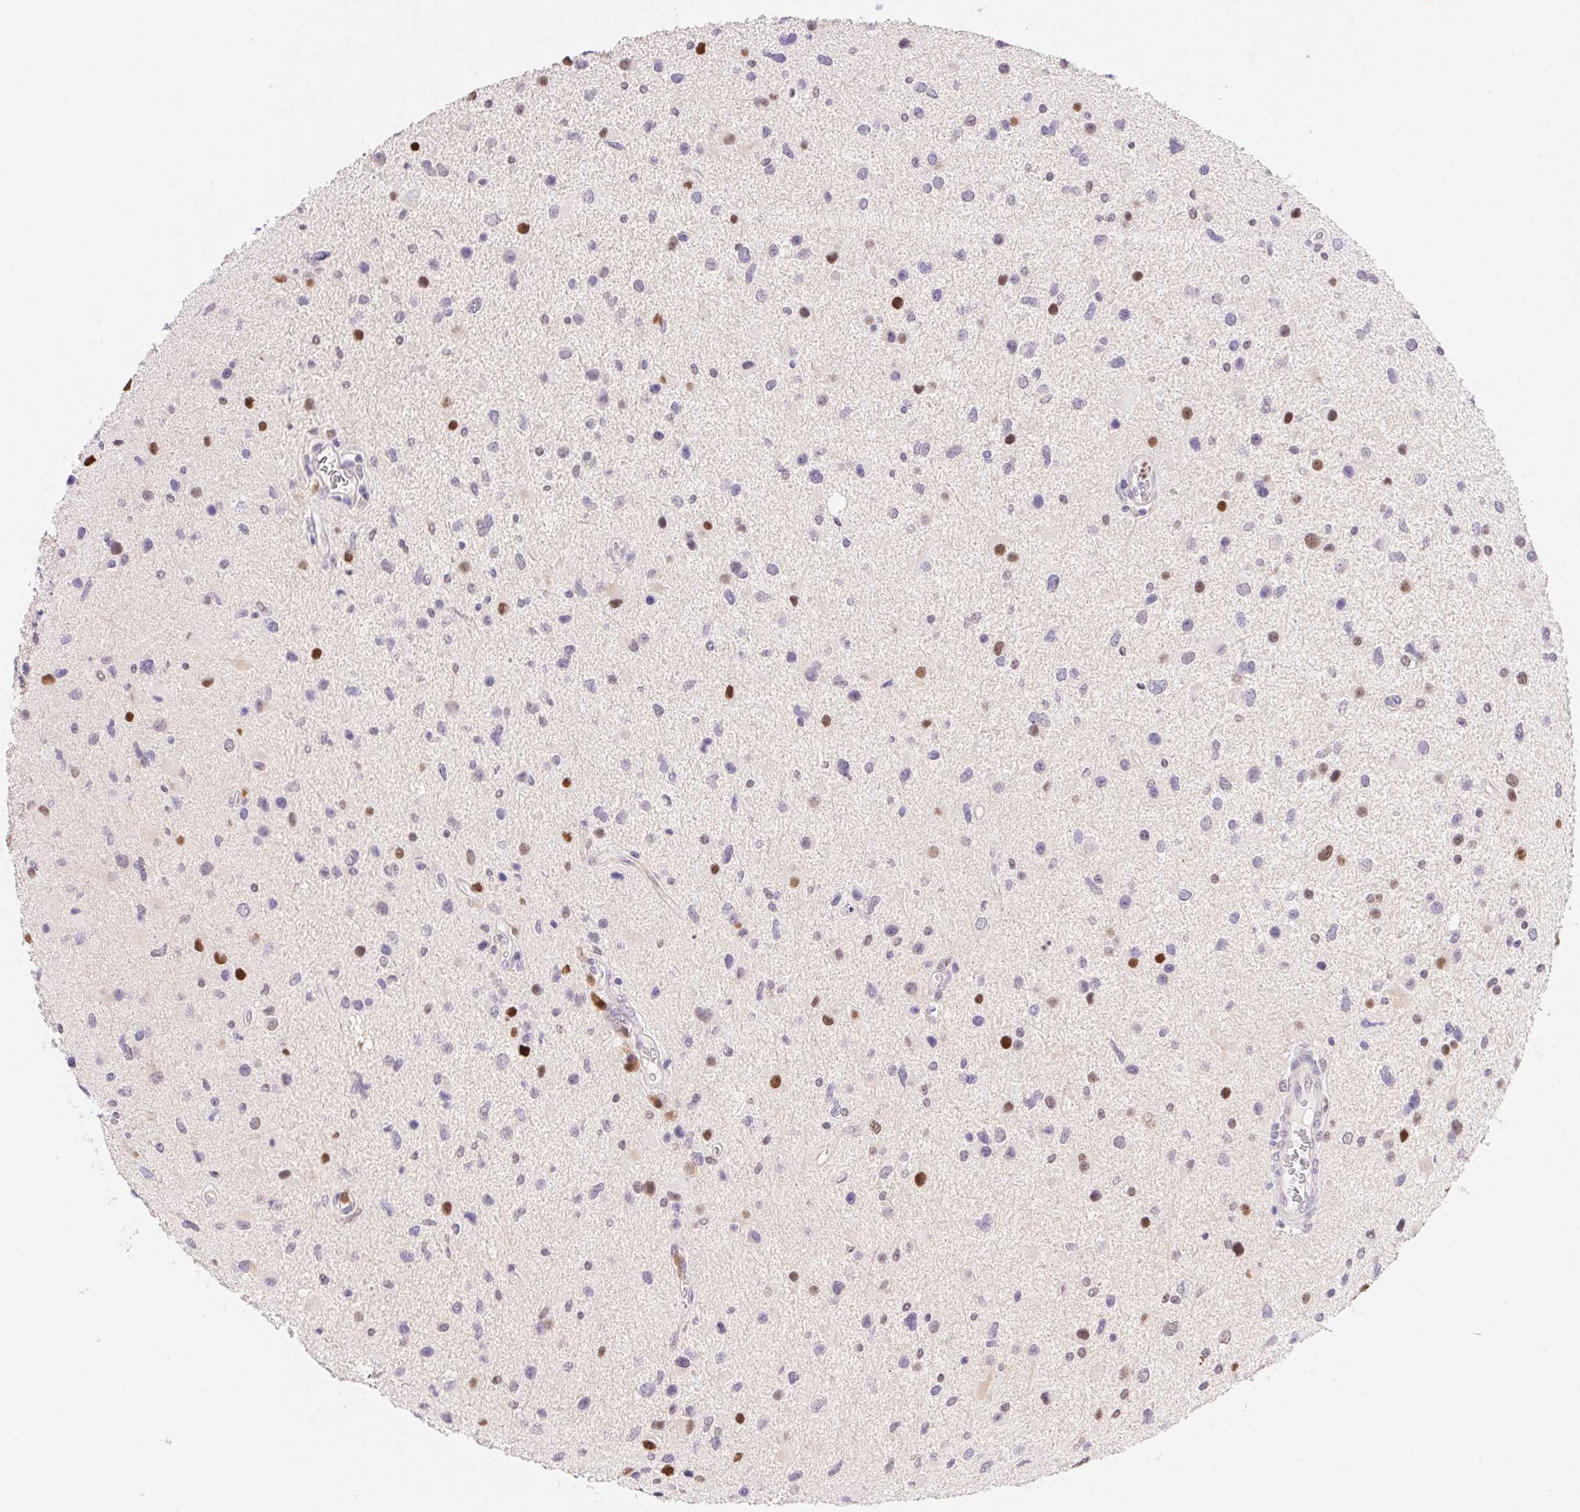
{"staining": {"intensity": "moderate", "quantity": "<25%", "location": "nuclear"}, "tissue": "glioma", "cell_type": "Tumor cells", "image_type": "cancer", "snomed": [{"axis": "morphology", "description": "Glioma, malignant, Low grade"}, {"axis": "topography", "description": "Brain"}], "caption": "Glioma stained for a protein (brown) reveals moderate nuclear positive positivity in approximately <25% of tumor cells.", "gene": "L3MBTL4", "patient": {"sex": "female", "age": 32}}